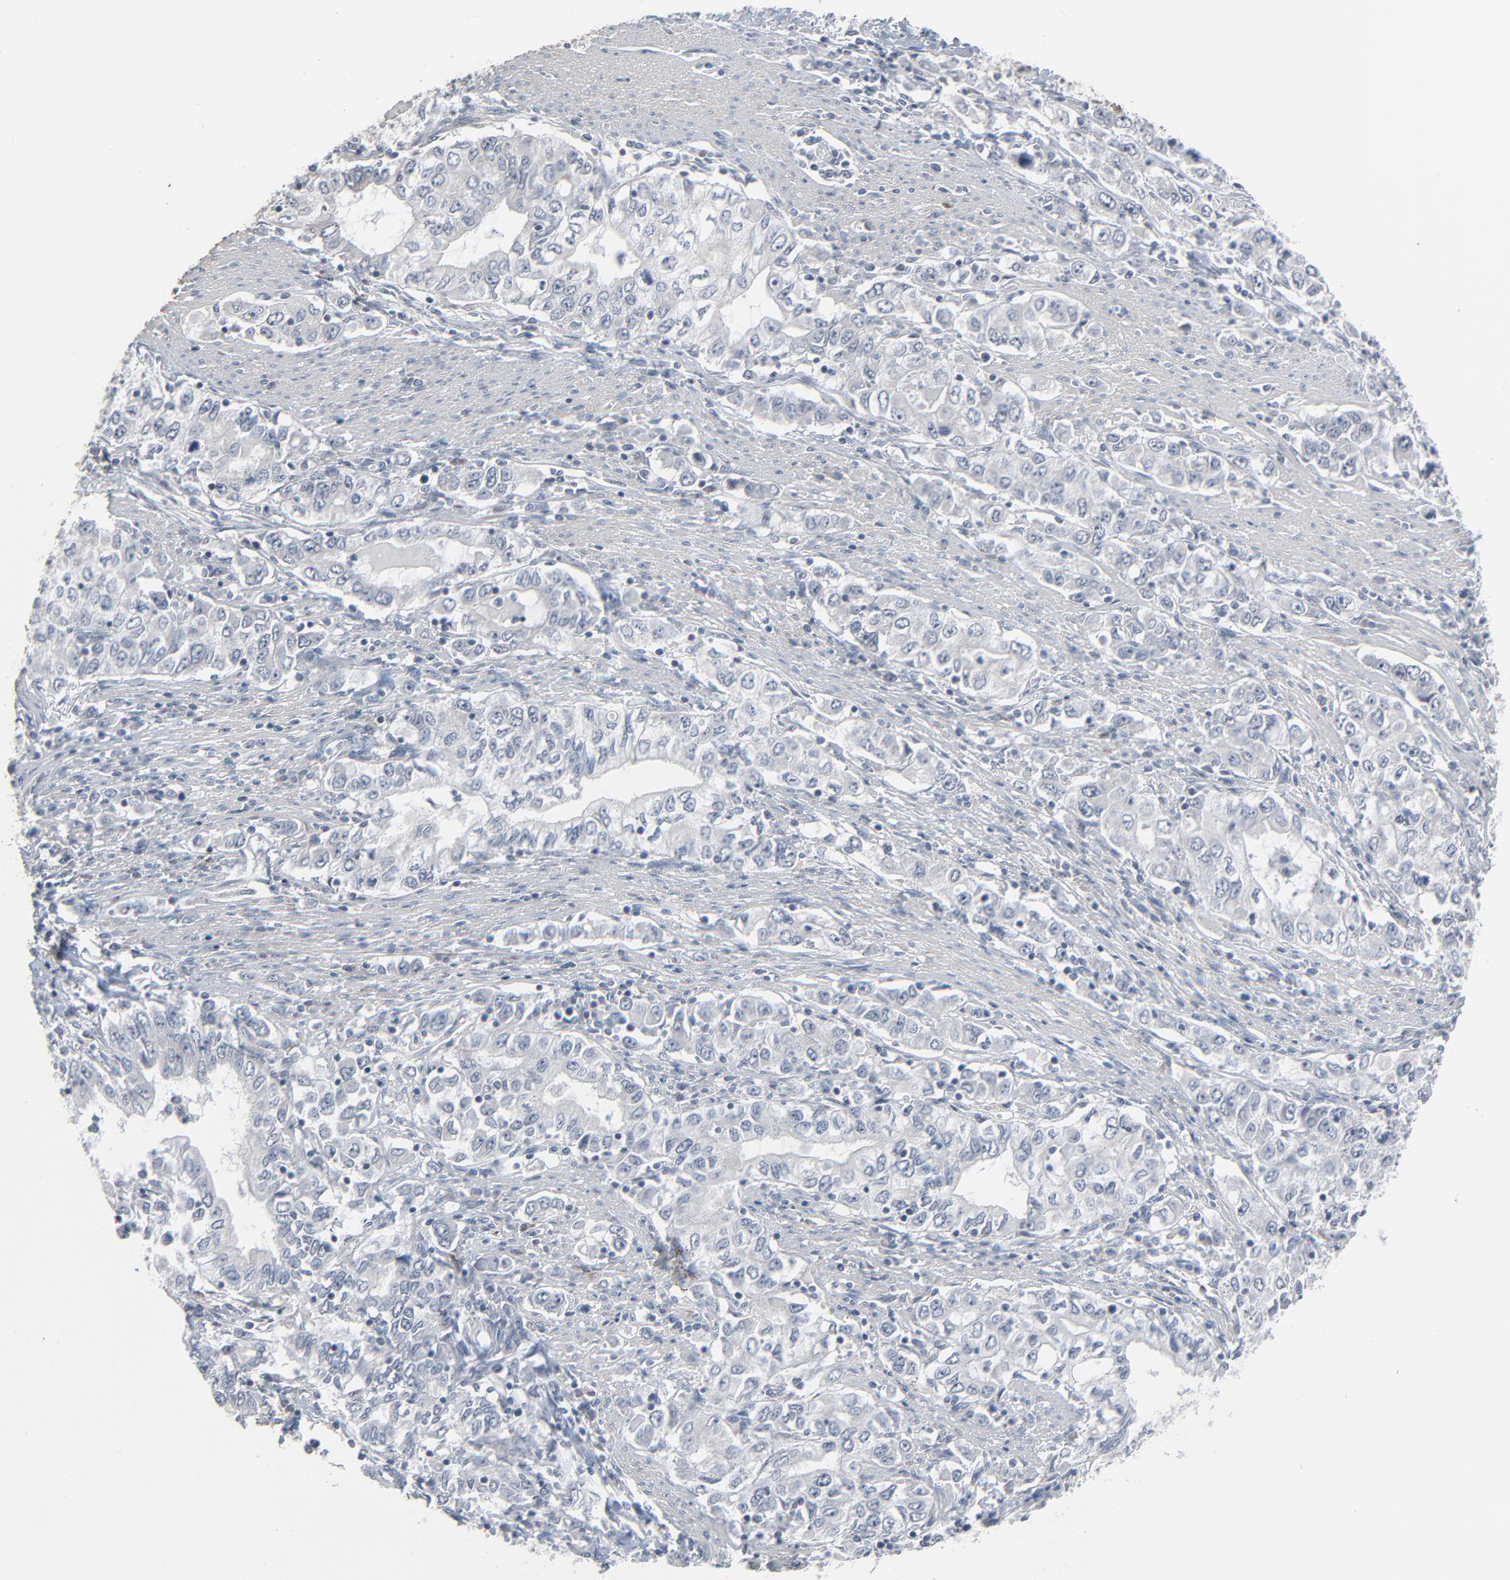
{"staining": {"intensity": "negative", "quantity": "none", "location": "none"}, "tissue": "stomach cancer", "cell_type": "Tumor cells", "image_type": "cancer", "snomed": [{"axis": "morphology", "description": "Adenocarcinoma, NOS"}, {"axis": "topography", "description": "Stomach, lower"}], "caption": "Tumor cells show no significant protein staining in stomach cancer.", "gene": "SAGE1", "patient": {"sex": "female", "age": 72}}